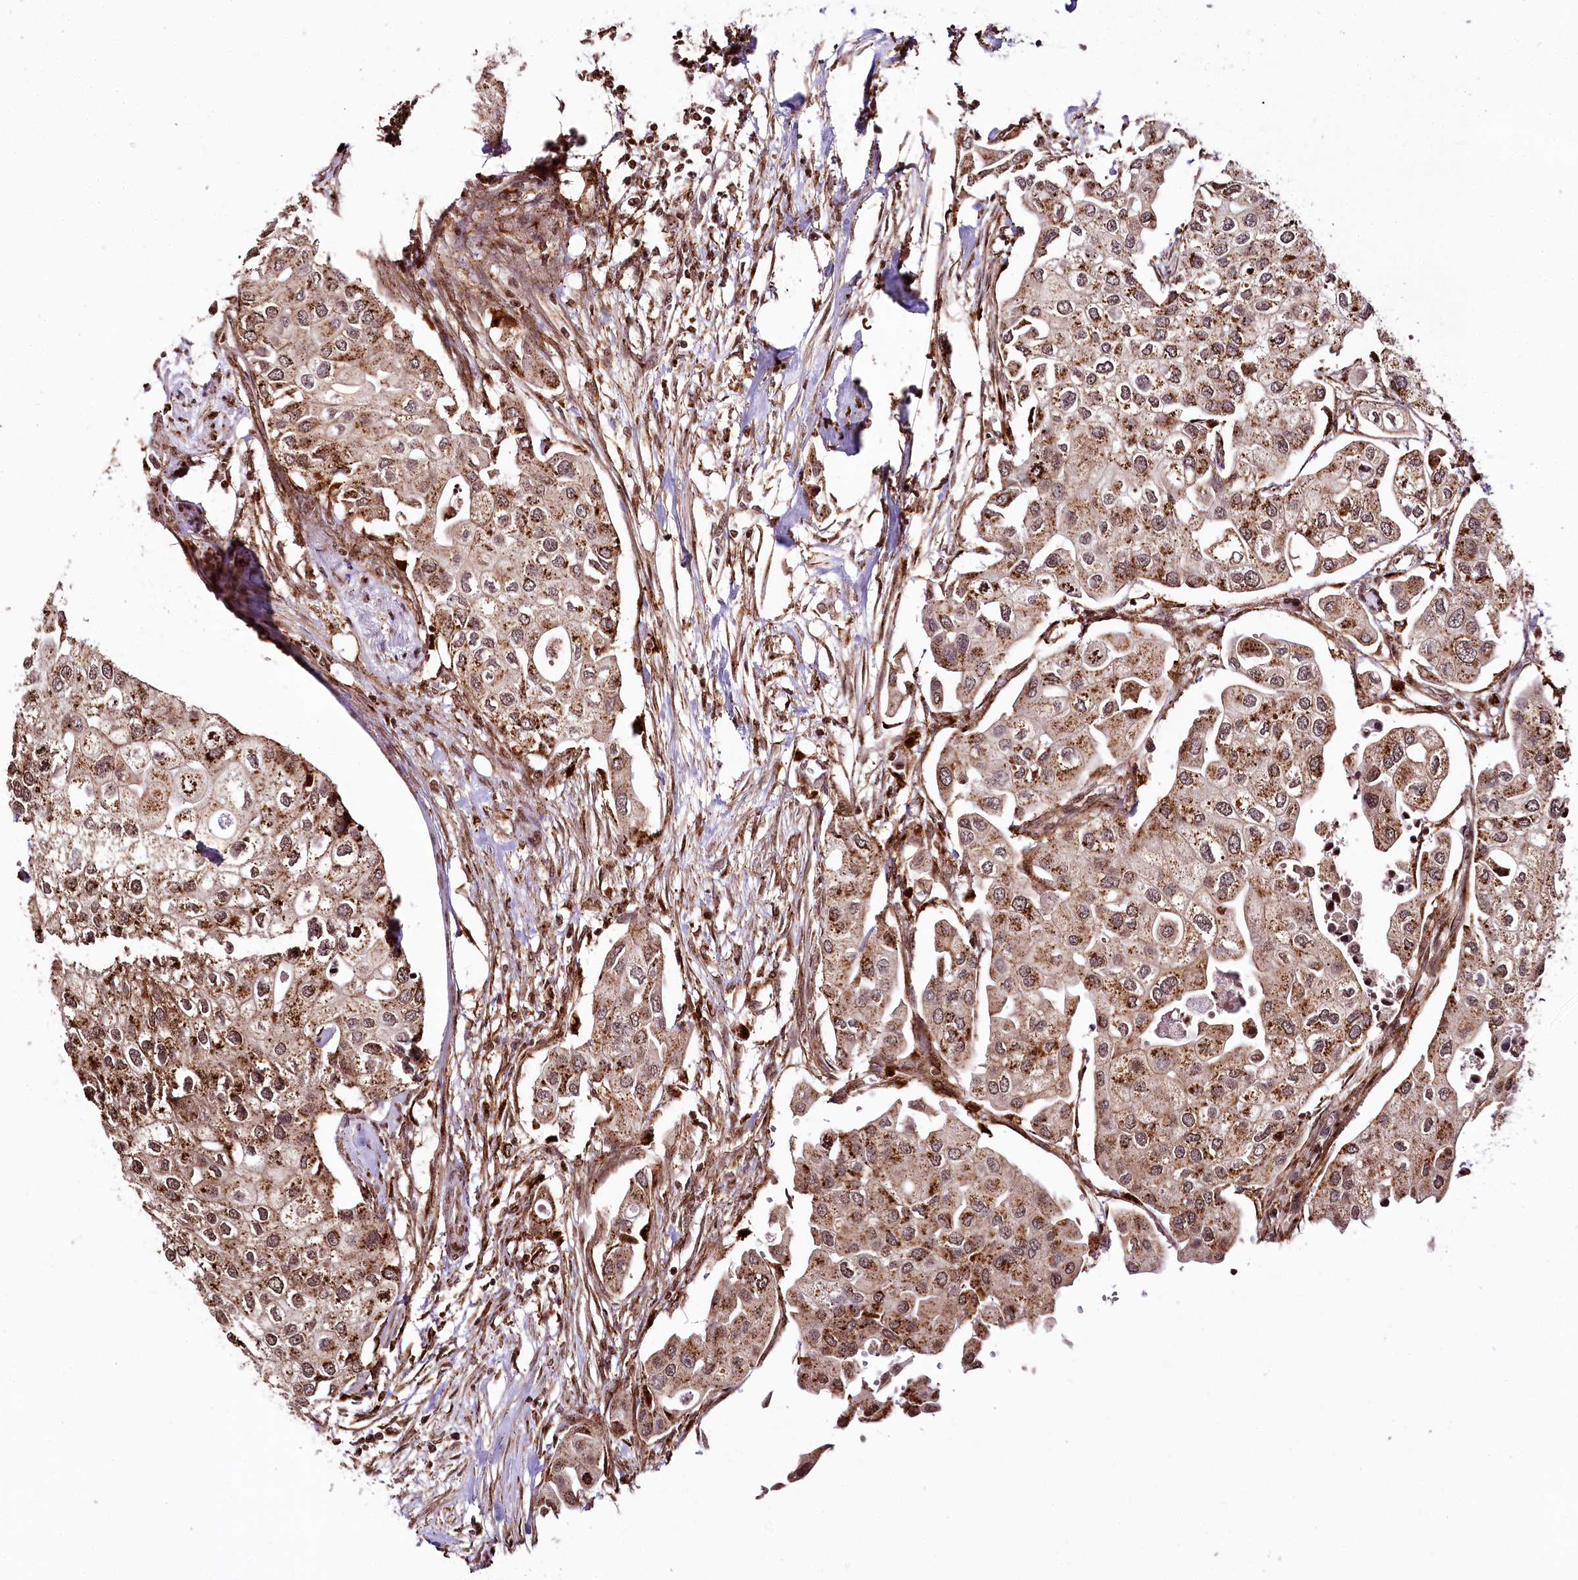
{"staining": {"intensity": "moderate", "quantity": ">75%", "location": "cytoplasmic/membranous,nuclear"}, "tissue": "urothelial cancer", "cell_type": "Tumor cells", "image_type": "cancer", "snomed": [{"axis": "morphology", "description": "Urothelial carcinoma, High grade"}, {"axis": "topography", "description": "Urinary bladder"}], "caption": "Tumor cells reveal medium levels of moderate cytoplasmic/membranous and nuclear positivity in about >75% of cells in human urothelial cancer. The staining is performed using DAB (3,3'-diaminobenzidine) brown chromogen to label protein expression. The nuclei are counter-stained blue using hematoxylin.", "gene": "HOXC8", "patient": {"sex": "male", "age": 64}}